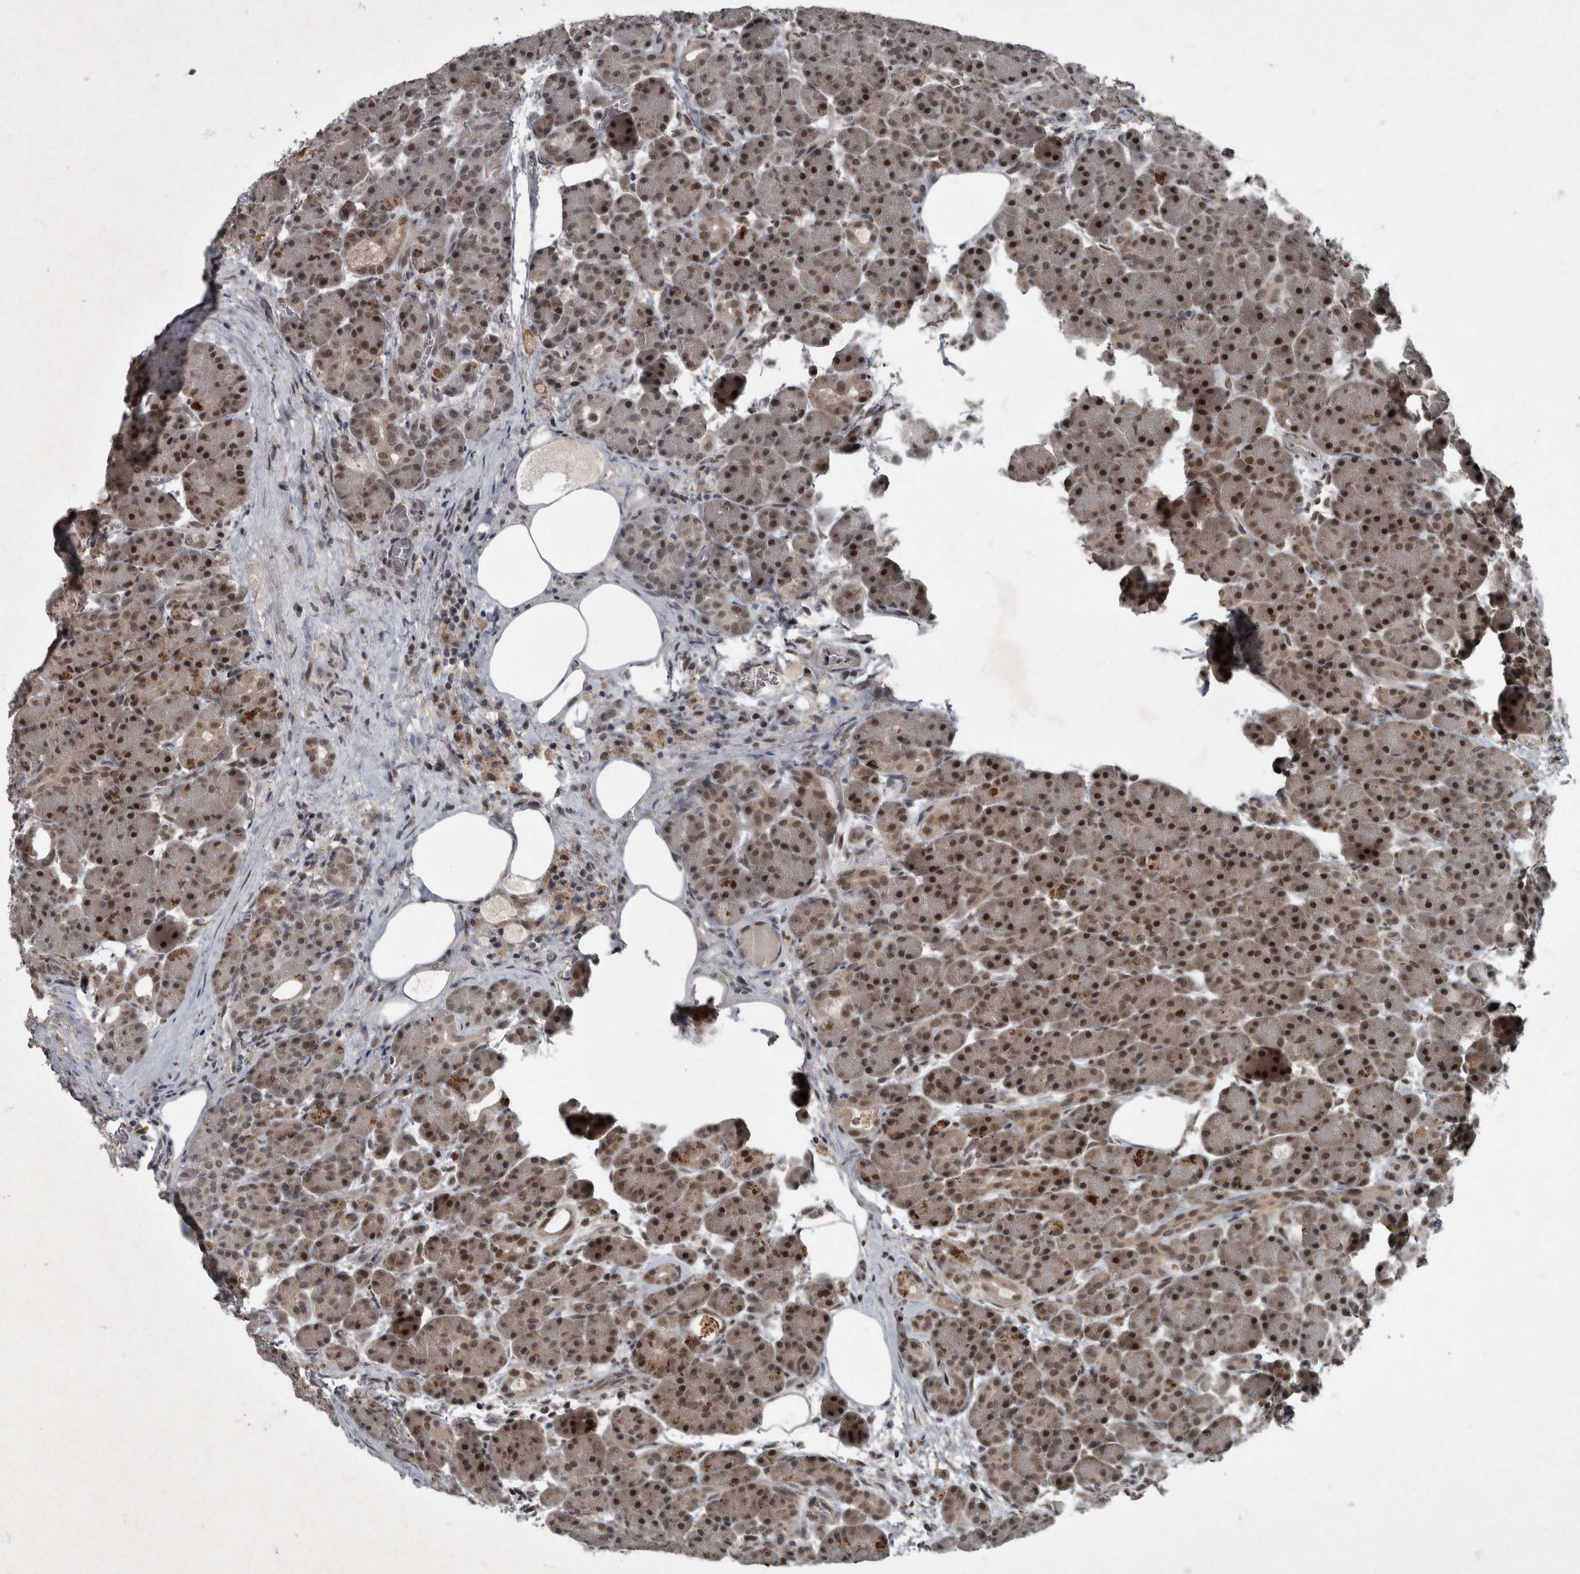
{"staining": {"intensity": "strong", "quantity": ">75%", "location": "nuclear"}, "tissue": "pancreas", "cell_type": "Exocrine glandular cells", "image_type": "normal", "snomed": [{"axis": "morphology", "description": "Normal tissue, NOS"}, {"axis": "topography", "description": "Pancreas"}], "caption": "Approximately >75% of exocrine glandular cells in unremarkable pancreas demonstrate strong nuclear protein expression as visualized by brown immunohistochemical staining.", "gene": "WDR33", "patient": {"sex": "male", "age": 63}}